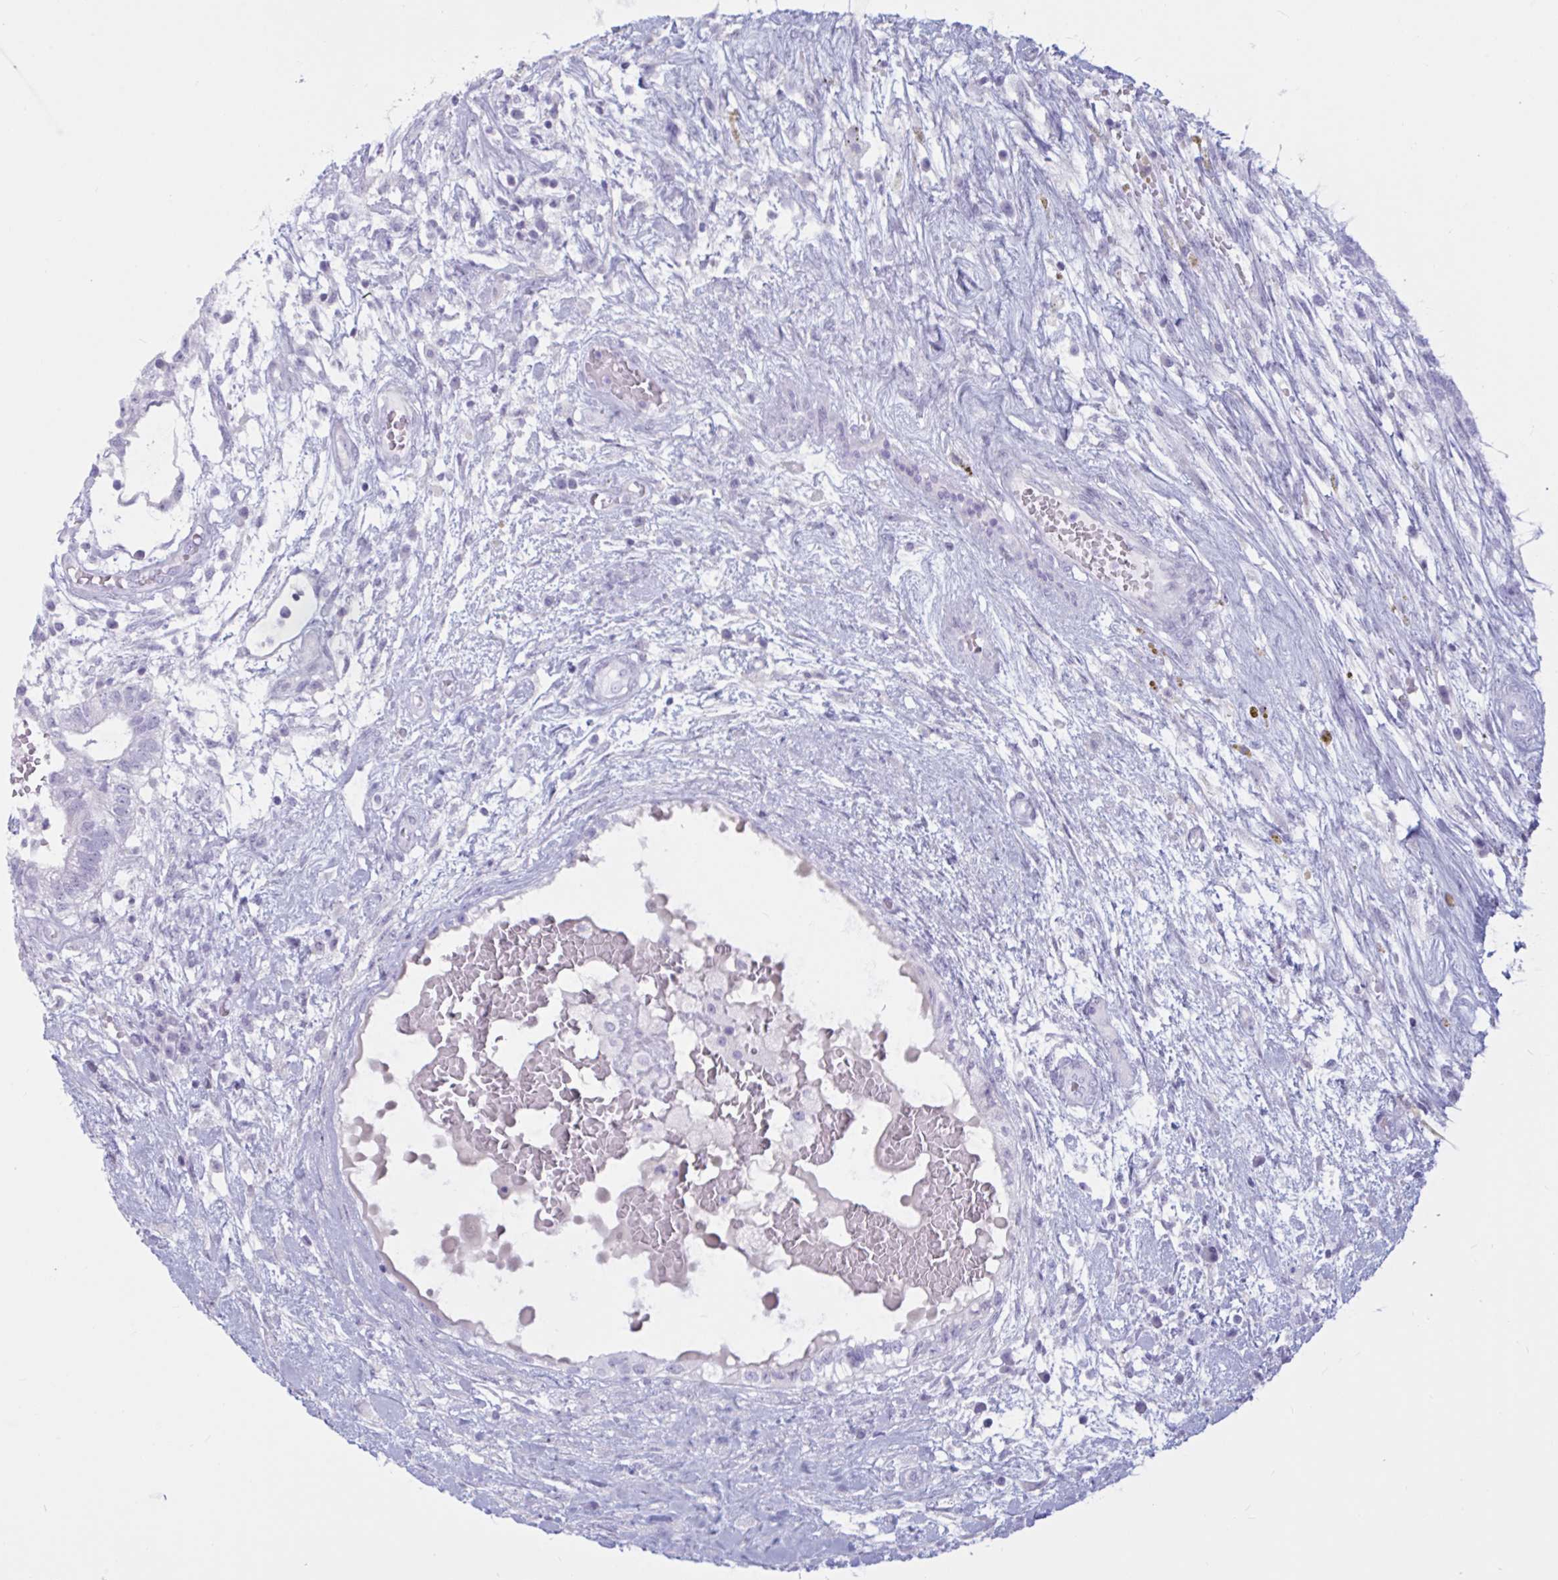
{"staining": {"intensity": "negative", "quantity": "none", "location": "none"}, "tissue": "testis cancer", "cell_type": "Tumor cells", "image_type": "cancer", "snomed": [{"axis": "morphology", "description": "Normal tissue, NOS"}, {"axis": "morphology", "description": "Carcinoma, Embryonal, NOS"}, {"axis": "topography", "description": "Testis"}], "caption": "The histopathology image exhibits no staining of tumor cells in testis embryonal carcinoma.", "gene": "BBS10", "patient": {"sex": "male", "age": 32}}